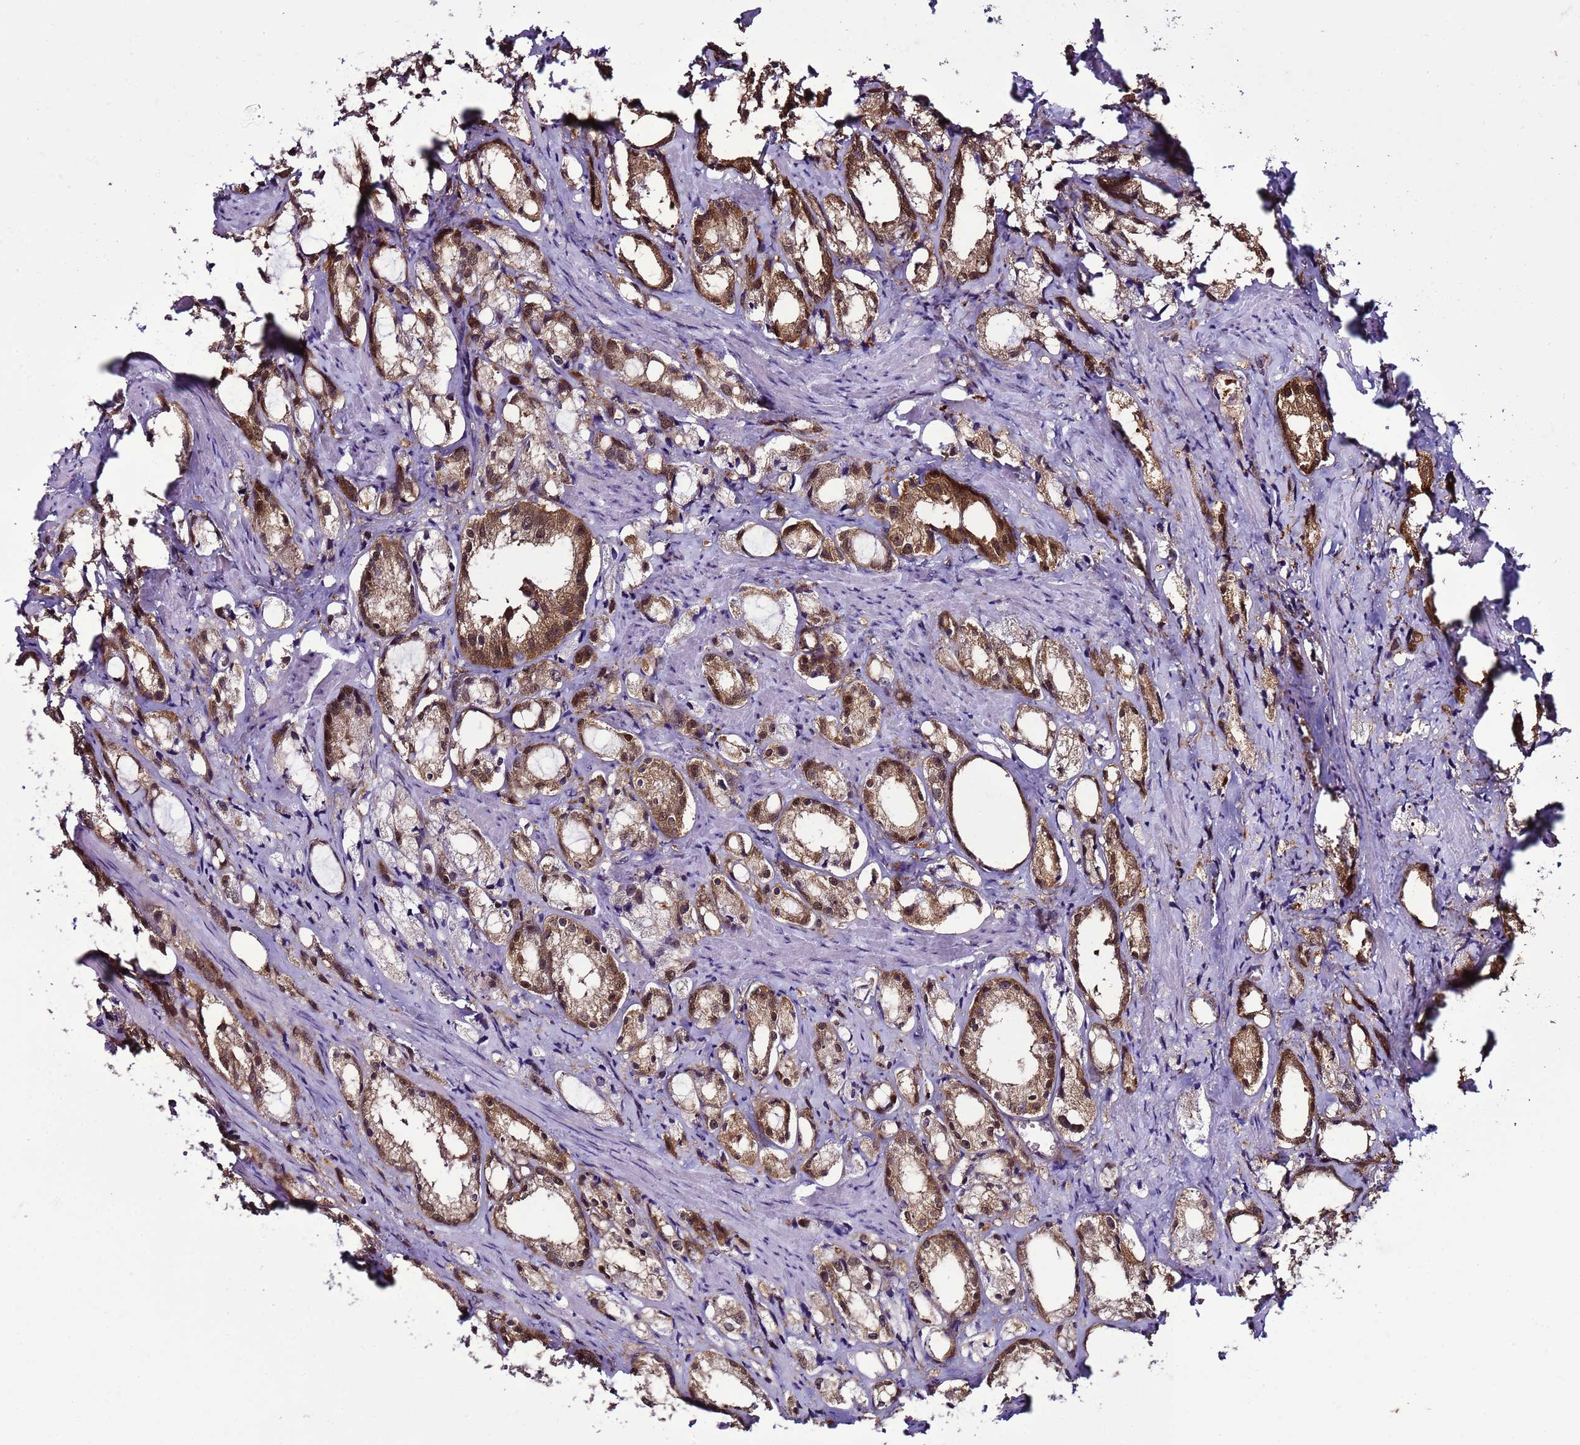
{"staining": {"intensity": "moderate", "quantity": ">75%", "location": "cytoplasmic/membranous"}, "tissue": "prostate cancer", "cell_type": "Tumor cells", "image_type": "cancer", "snomed": [{"axis": "morphology", "description": "Adenocarcinoma, High grade"}, {"axis": "topography", "description": "Prostate"}], "caption": "Brown immunohistochemical staining in prostate cancer demonstrates moderate cytoplasmic/membranous staining in about >75% of tumor cells. (DAB (3,3'-diaminobenzidine) IHC with brightfield microscopy, high magnification).", "gene": "DDI2", "patient": {"sex": "male", "age": 66}}